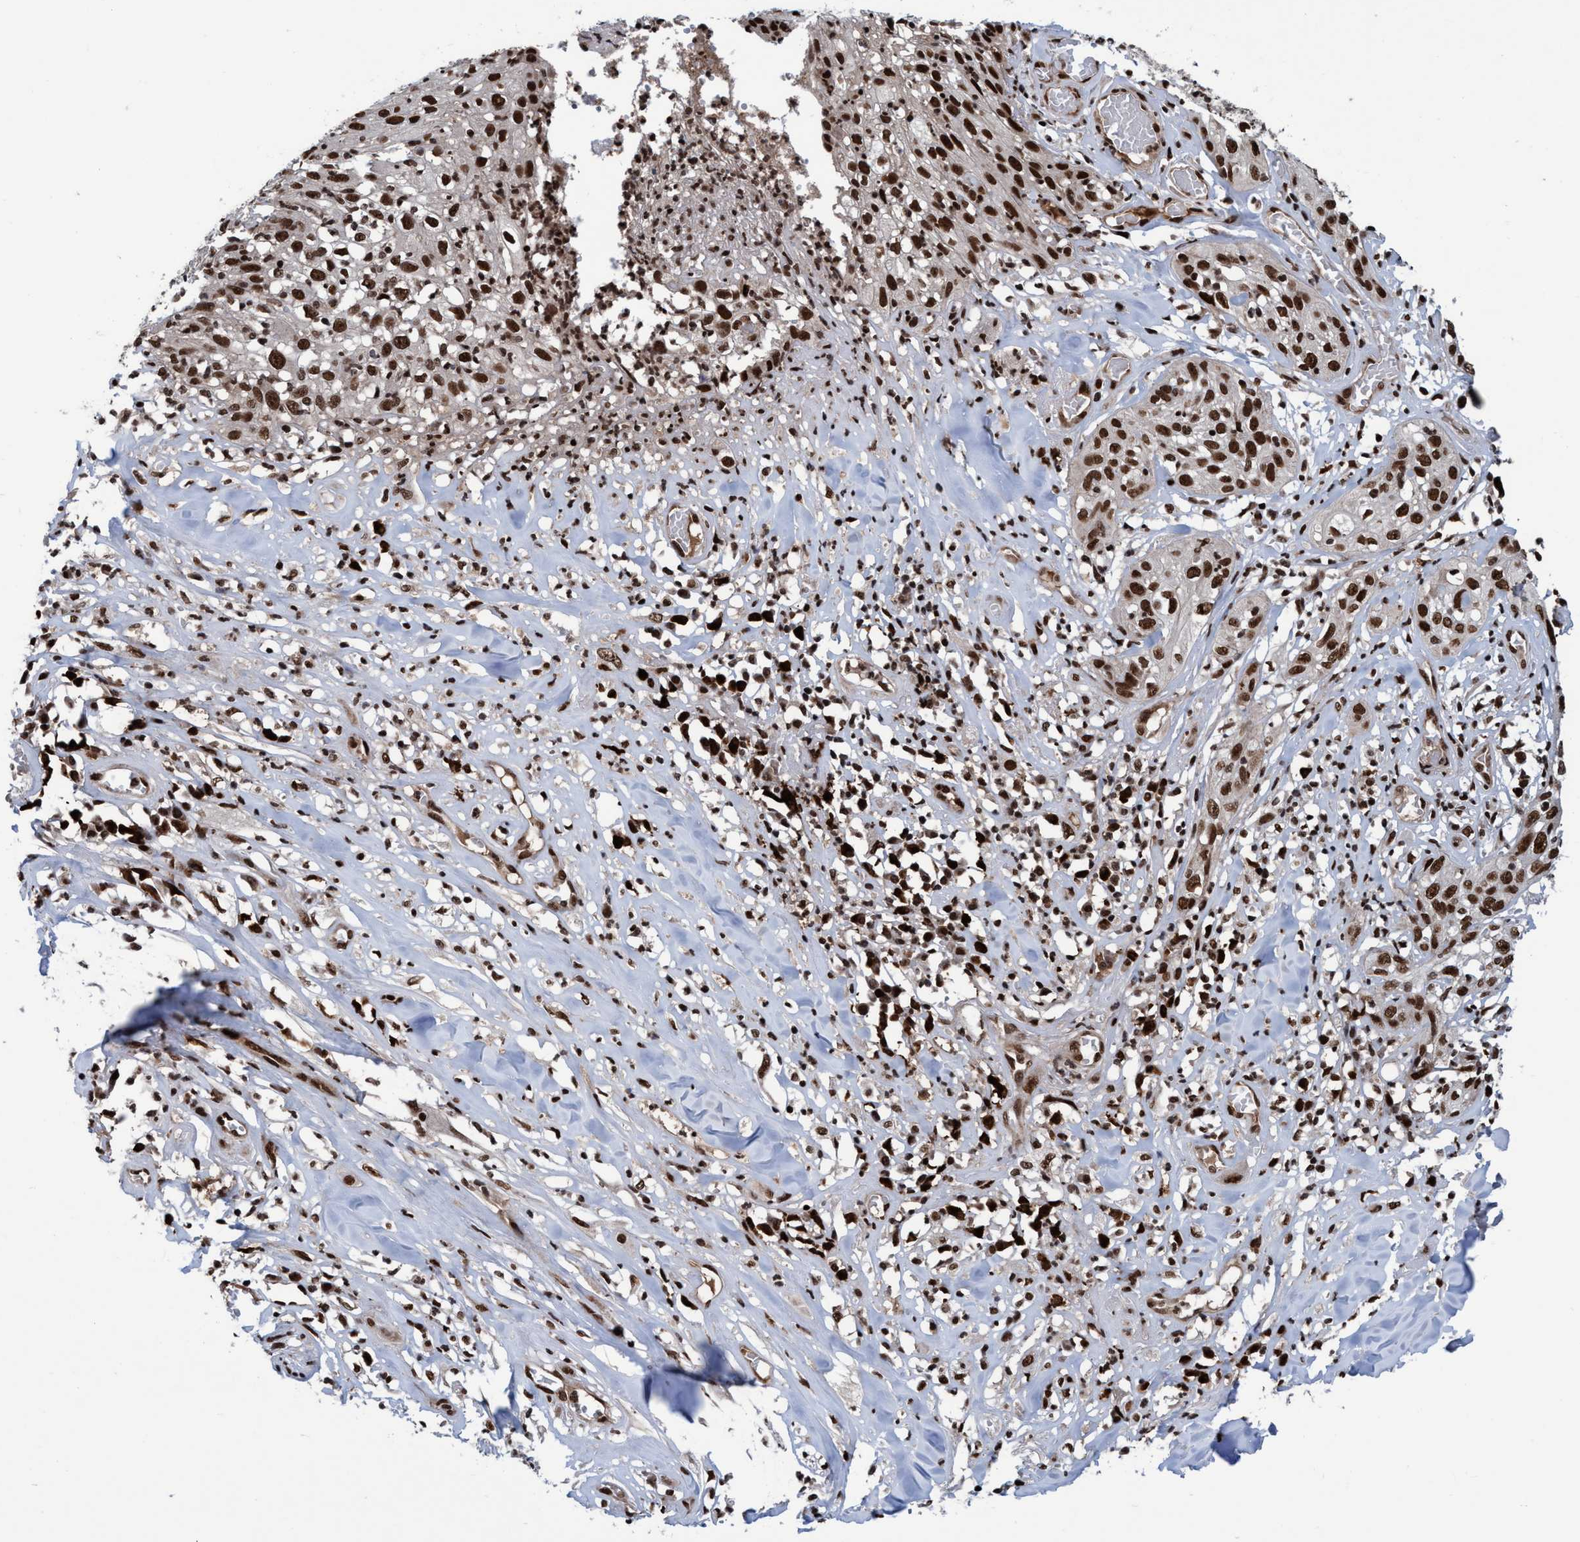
{"staining": {"intensity": "strong", "quantity": ">75%", "location": "nuclear"}, "tissue": "skin cancer", "cell_type": "Tumor cells", "image_type": "cancer", "snomed": [{"axis": "morphology", "description": "Squamous cell carcinoma, NOS"}, {"axis": "topography", "description": "Skin"}], "caption": "Immunohistochemical staining of squamous cell carcinoma (skin) shows high levels of strong nuclear staining in approximately >75% of tumor cells.", "gene": "TOPBP1", "patient": {"sex": "male", "age": 65}}